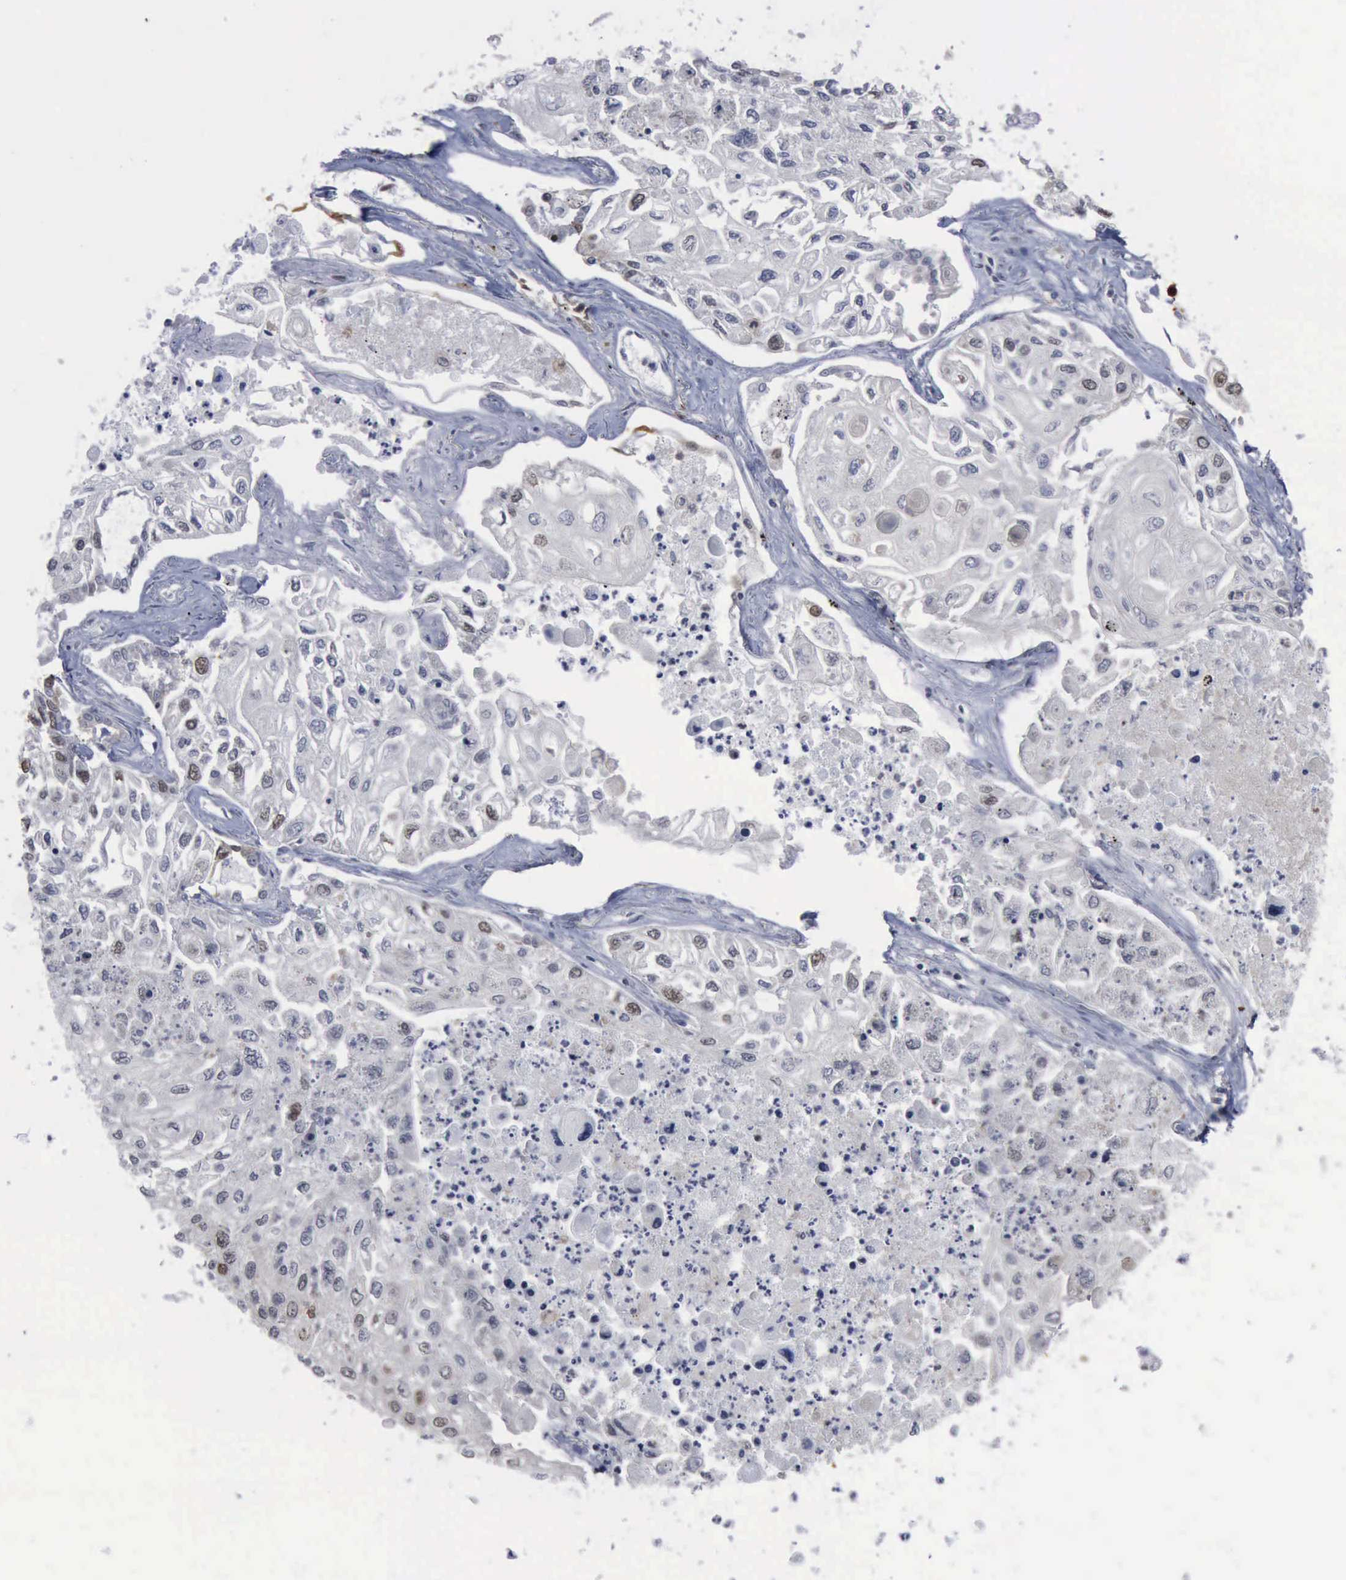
{"staining": {"intensity": "weak", "quantity": "<25%", "location": "nuclear"}, "tissue": "lung cancer", "cell_type": "Tumor cells", "image_type": "cancer", "snomed": [{"axis": "morphology", "description": "Squamous cell carcinoma, NOS"}, {"axis": "topography", "description": "Lung"}], "caption": "A micrograph of lung squamous cell carcinoma stained for a protein reveals no brown staining in tumor cells.", "gene": "PCNA", "patient": {"sex": "male", "age": 75}}